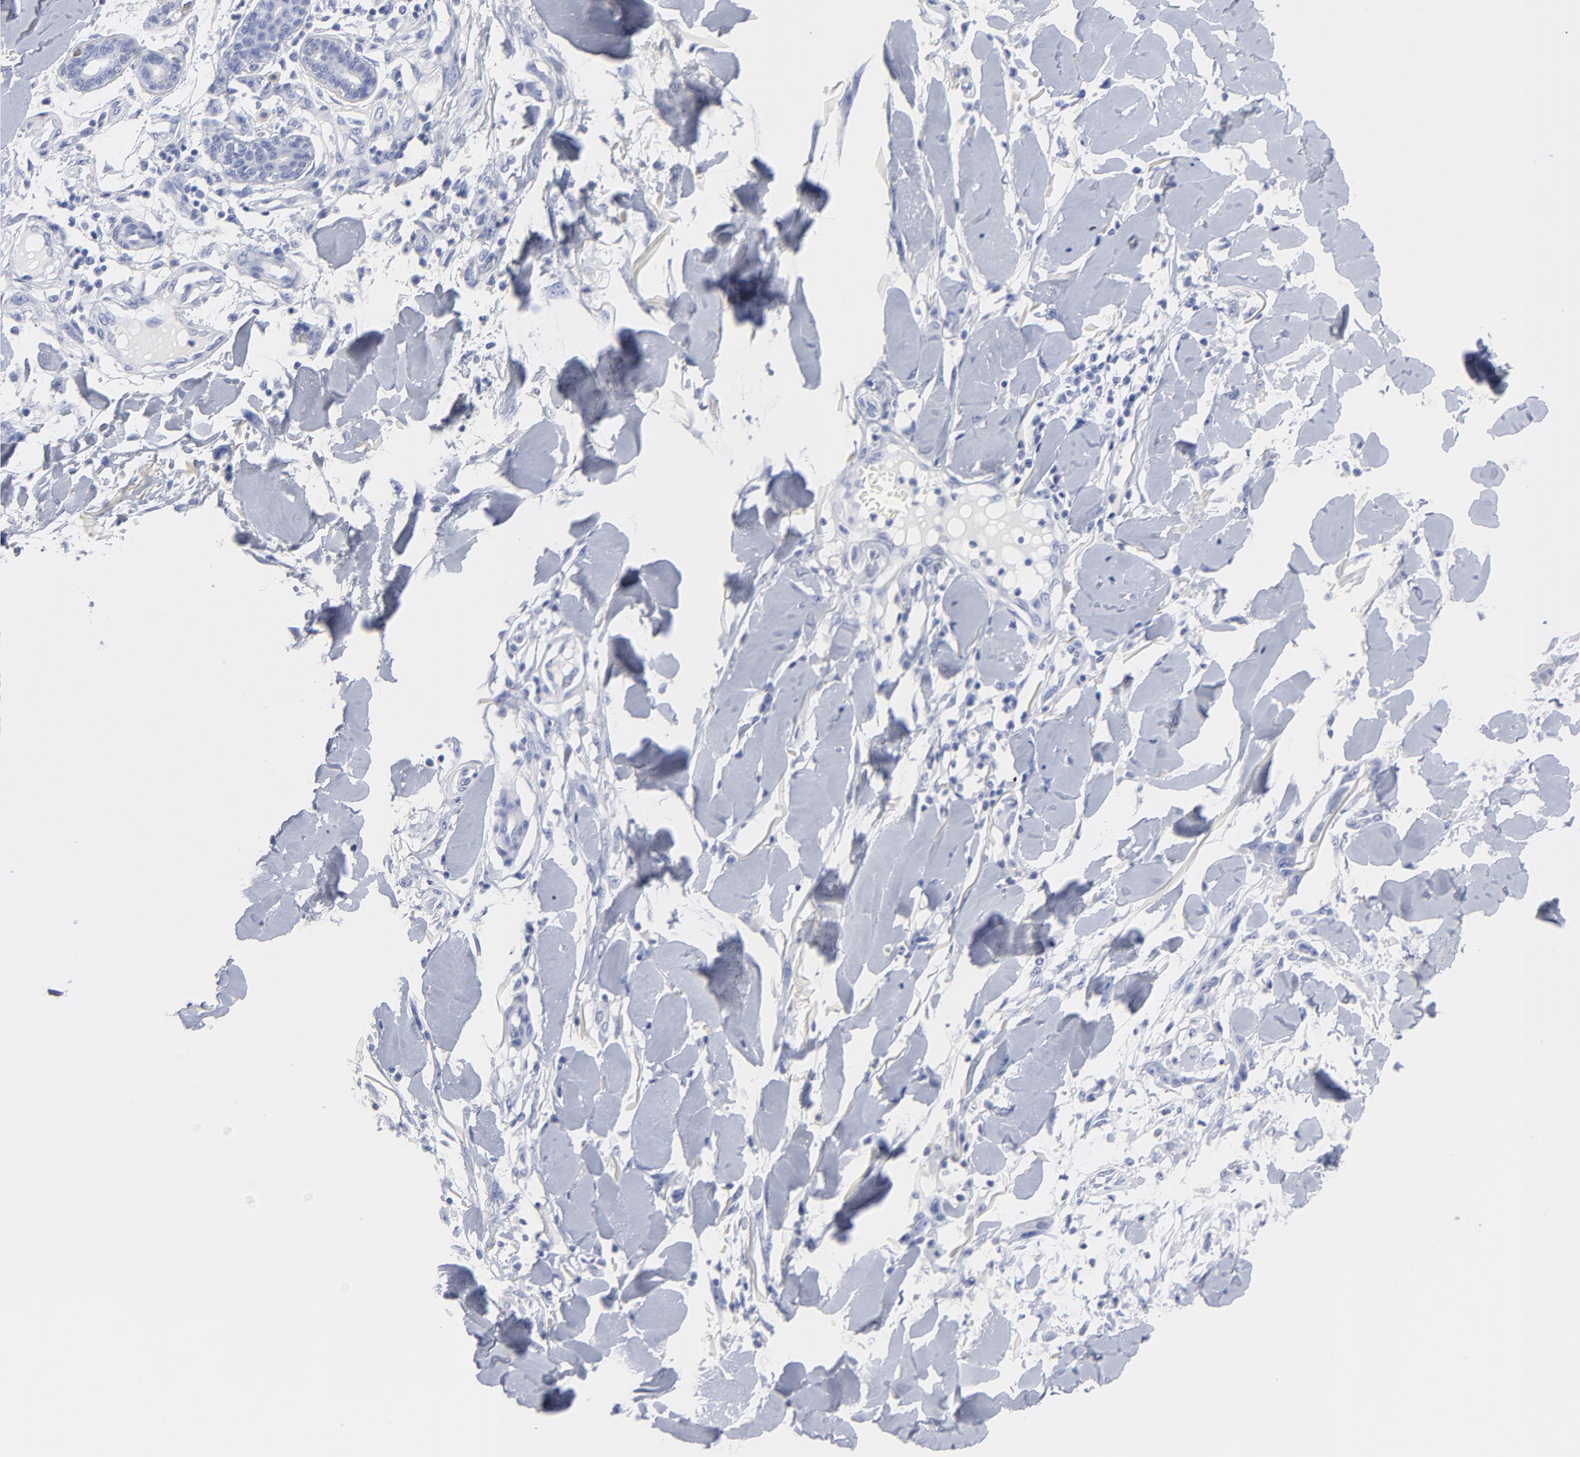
{"staining": {"intensity": "negative", "quantity": "none", "location": "none"}, "tissue": "skin cancer", "cell_type": "Tumor cells", "image_type": "cancer", "snomed": [{"axis": "morphology", "description": "Squamous cell carcinoma, NOS"}, {"axis": "topography", "description": "Skin"}], "caption": "The photomicrograph shows no significant positivity in tumor cells of skin cancer (squamous cell carcinoma).", "gene": "ACY1", "patient": {"sex": "female", "age": 59}}